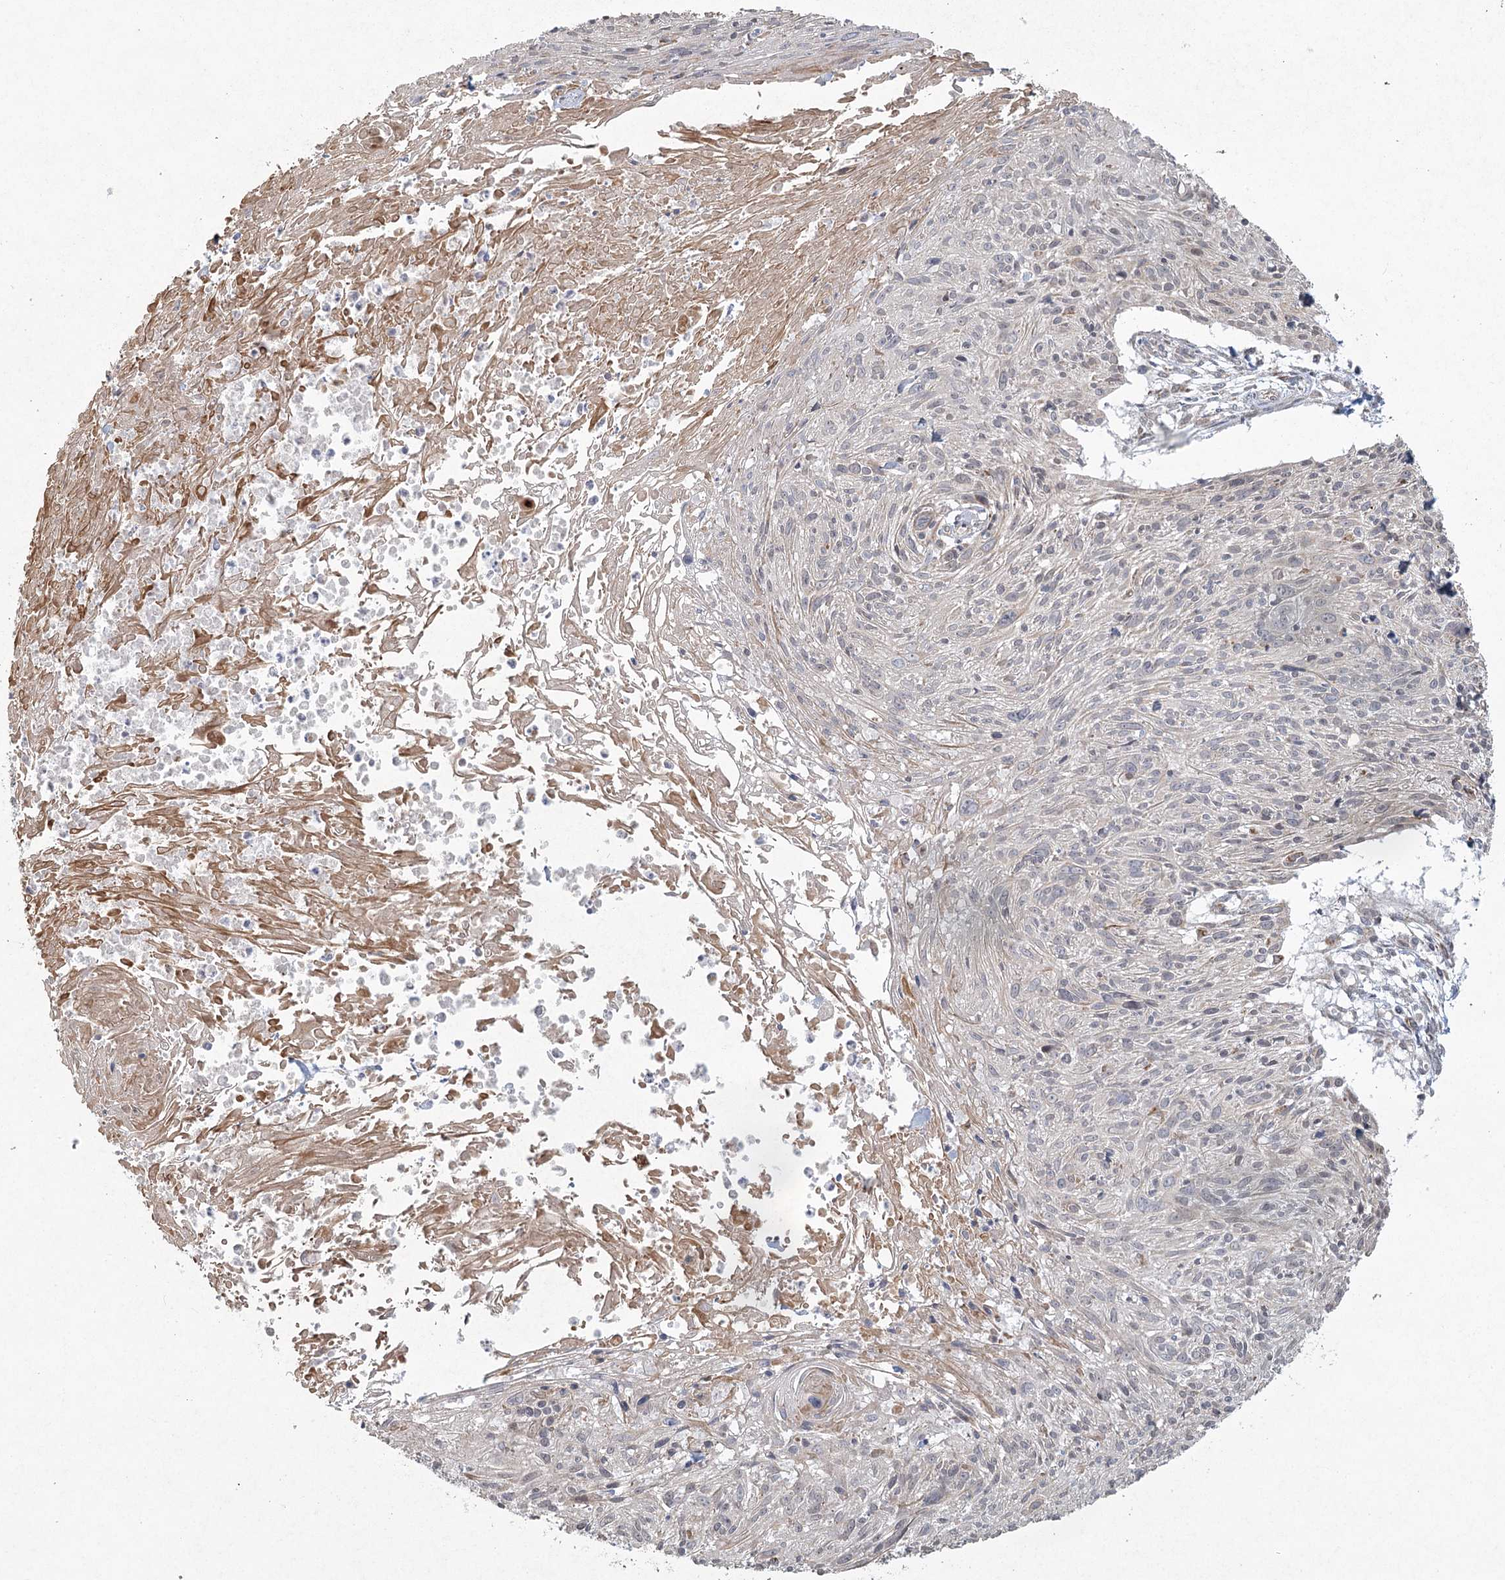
{"staining": {"intensity": "negative", "quantity": "none", "location": "none"}, "tissue": "cervical cancer", "cell_type": "Tumor cells", "image_type": "cancer", "snomed": [{"axis": "morphology", "description": "Squamous cell carcinoma, NOS"}, {"axis": "topography", "description": "Cervix"}], "caption": "DAB immunohistochemical staining of cervical cancer shows no significant positivity in tumor cells.", "gene": "LACTB", "patient": {"sex": "female", "age": 51}}